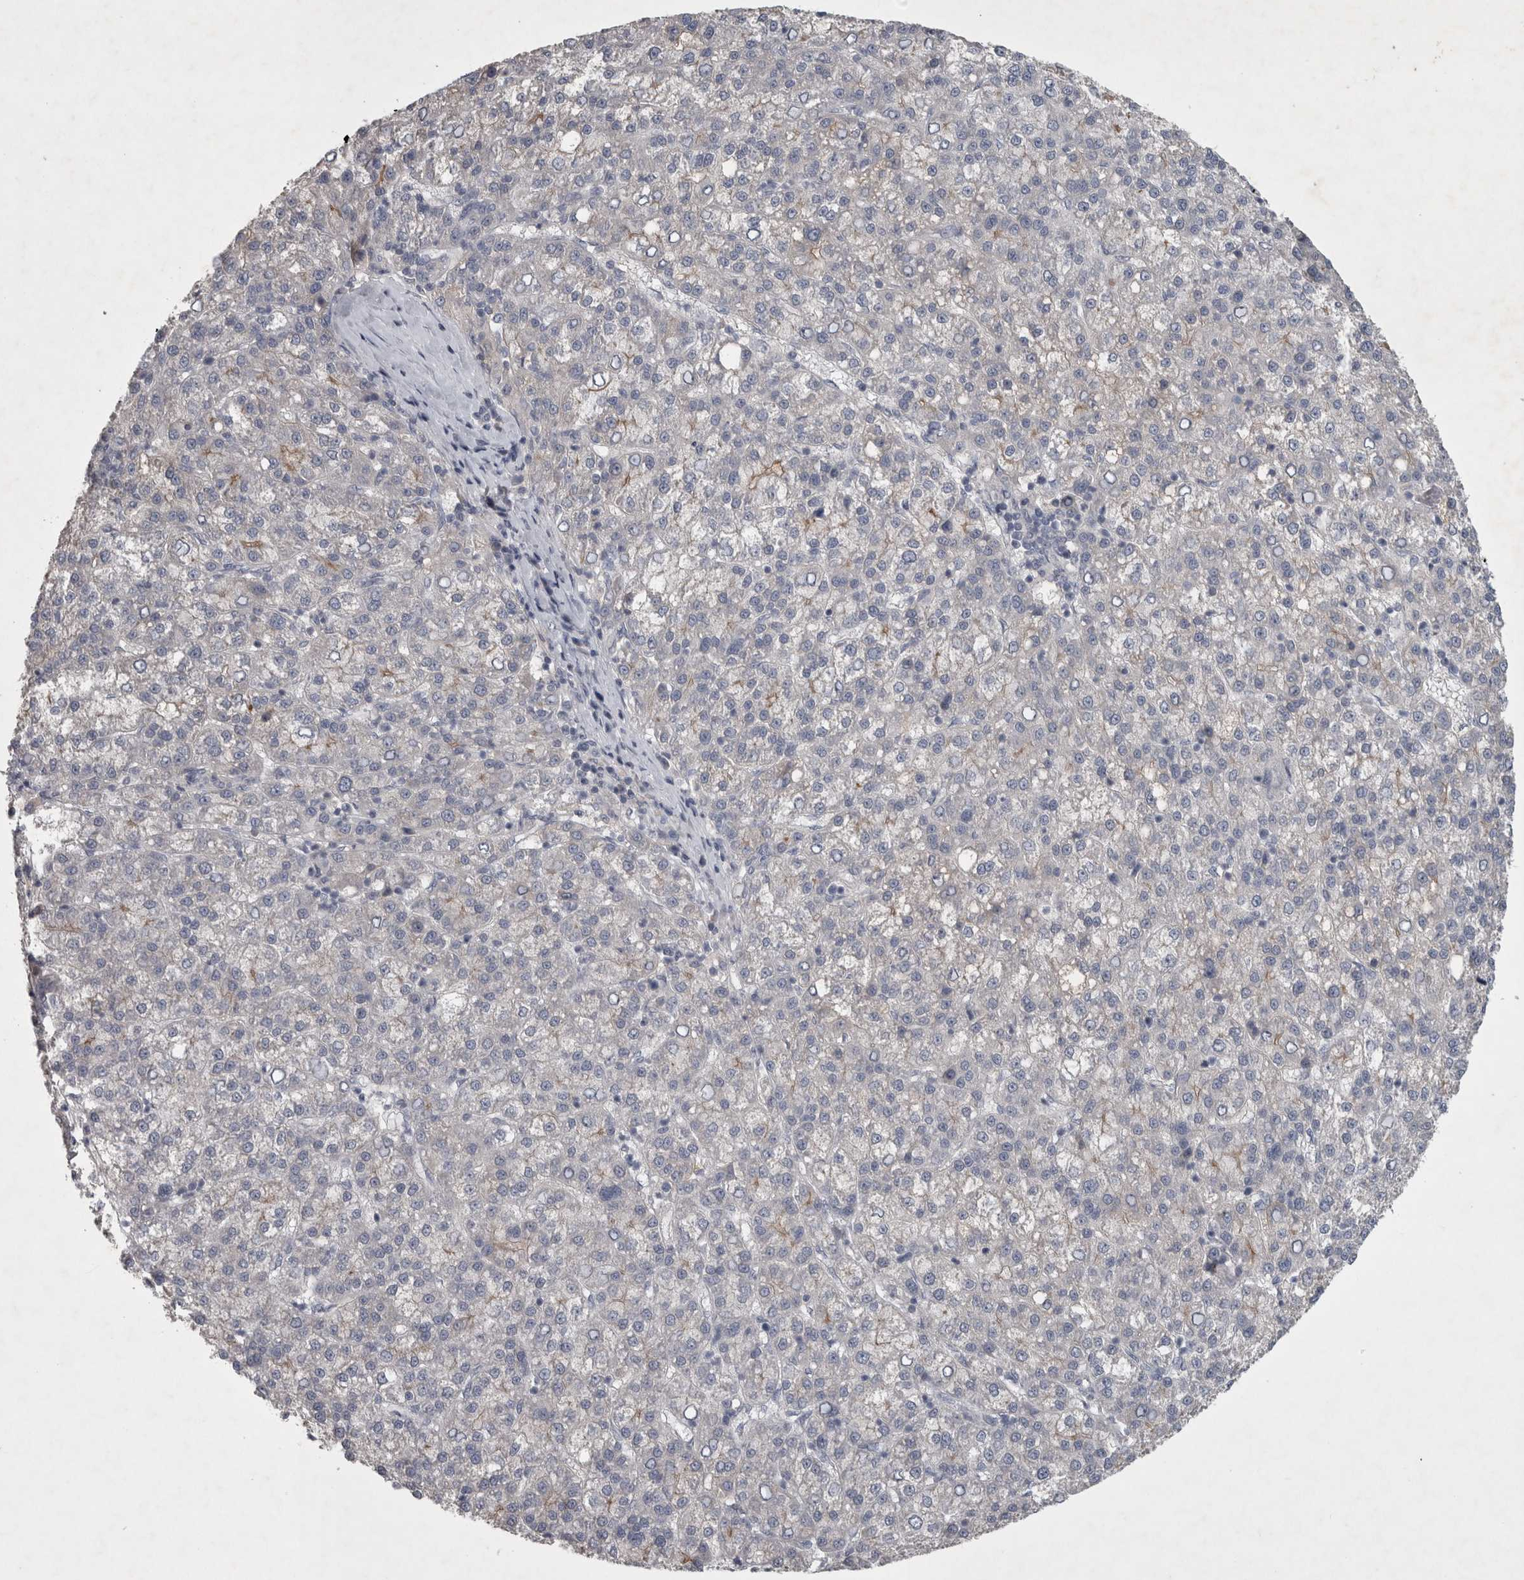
{"staining": {"intensity": "negative", "quantity": "none", "location": "none"}, "tissue": "liver cancer", "cell_type": "Tumor cells", "image_type": "cancer", "snomed": [{"axis": "morphology", "description": "Carcinoma, Hepatocellular, NOS"}, {"axis": "topography", "description": "Liver"}], "caption": "Liver cancer stained for a protein using immunohistochemistry displays no positivity tumor cells.", "gene": "ENPP7", "patient": {"sex": "female", "age": 58}}